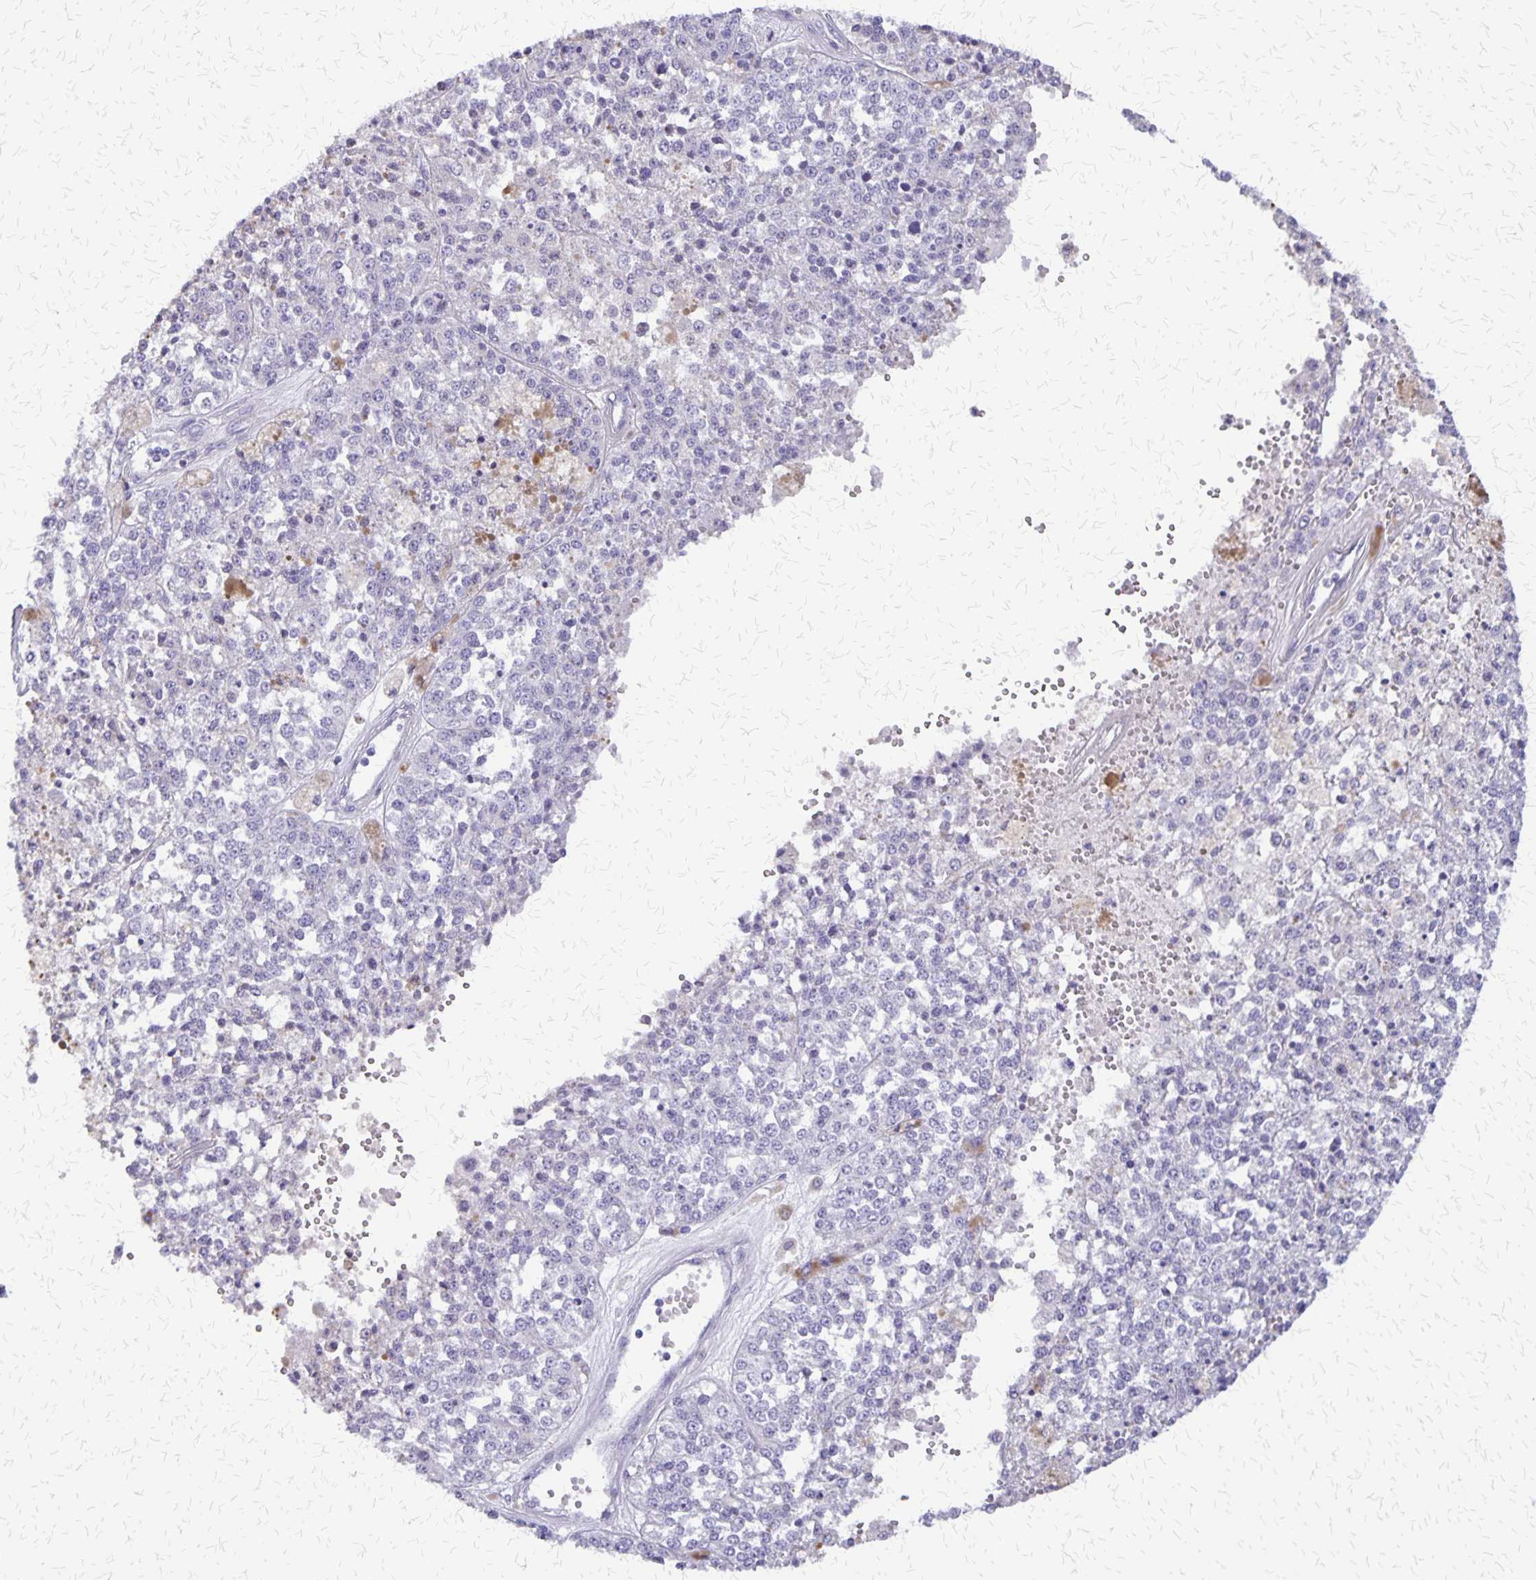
{"staining": {"intensity": "negative", "quantity": "none", "location": "none"}, "tissue": "melanoma", "cell_type": "Tumor cells", "image_type": "cancer", "snomed": [{"axis": "morphology", "description": "Malignant melanoma, Metastatic site"}, {"axis": "topography", "description": "Lymph node"}], "caption": "This is an immunohistochemistry (IHC) micrograph of melanoma. There is no expression in tumor cells.", "gene": "SI", "patient": {"sex": "female", "age": 64}}